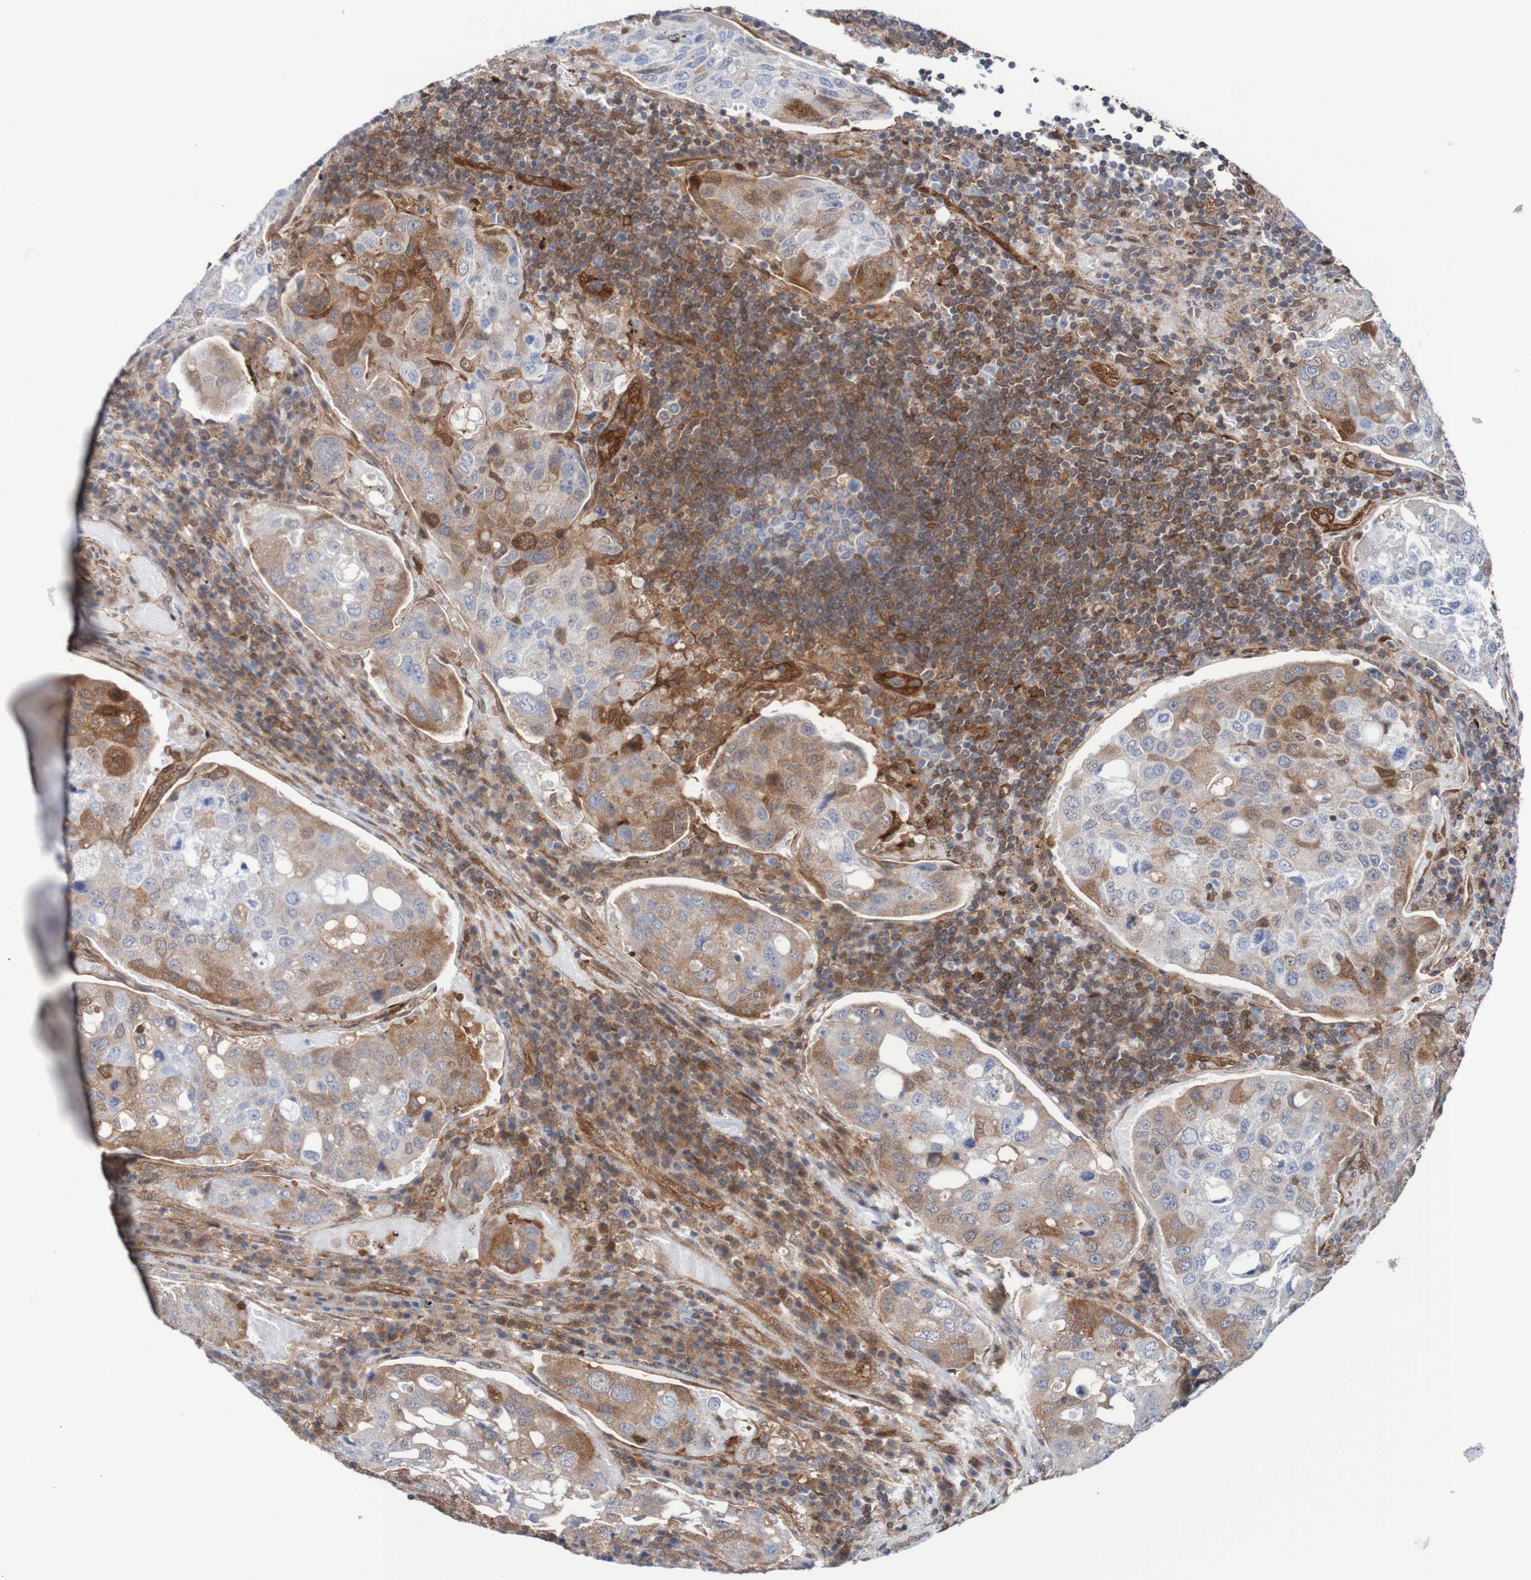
{"staining": {"intensity": "weak", "quantity": "25%-75%", "location": "cytoplasmic/membranous"}, "tissue": "urothelial cancer", "cell_type": "Tumor cells", "image_type": "cancer", "snomed": [{"axis": "morphology", "description": "Urothelial carcinoma, High grade"}, {"axis": "topography", "description": "Lymph node"}, {"axis": "topography", "description": "Urinary bladder"}], "caption": "The image shows a brown stain indicating the presence of a protein in the cytoplasmic/membranous of tumor cells in urothelial cancer.", "gene": "RIGI", "patient": {"sex": "male", "age": 51}}